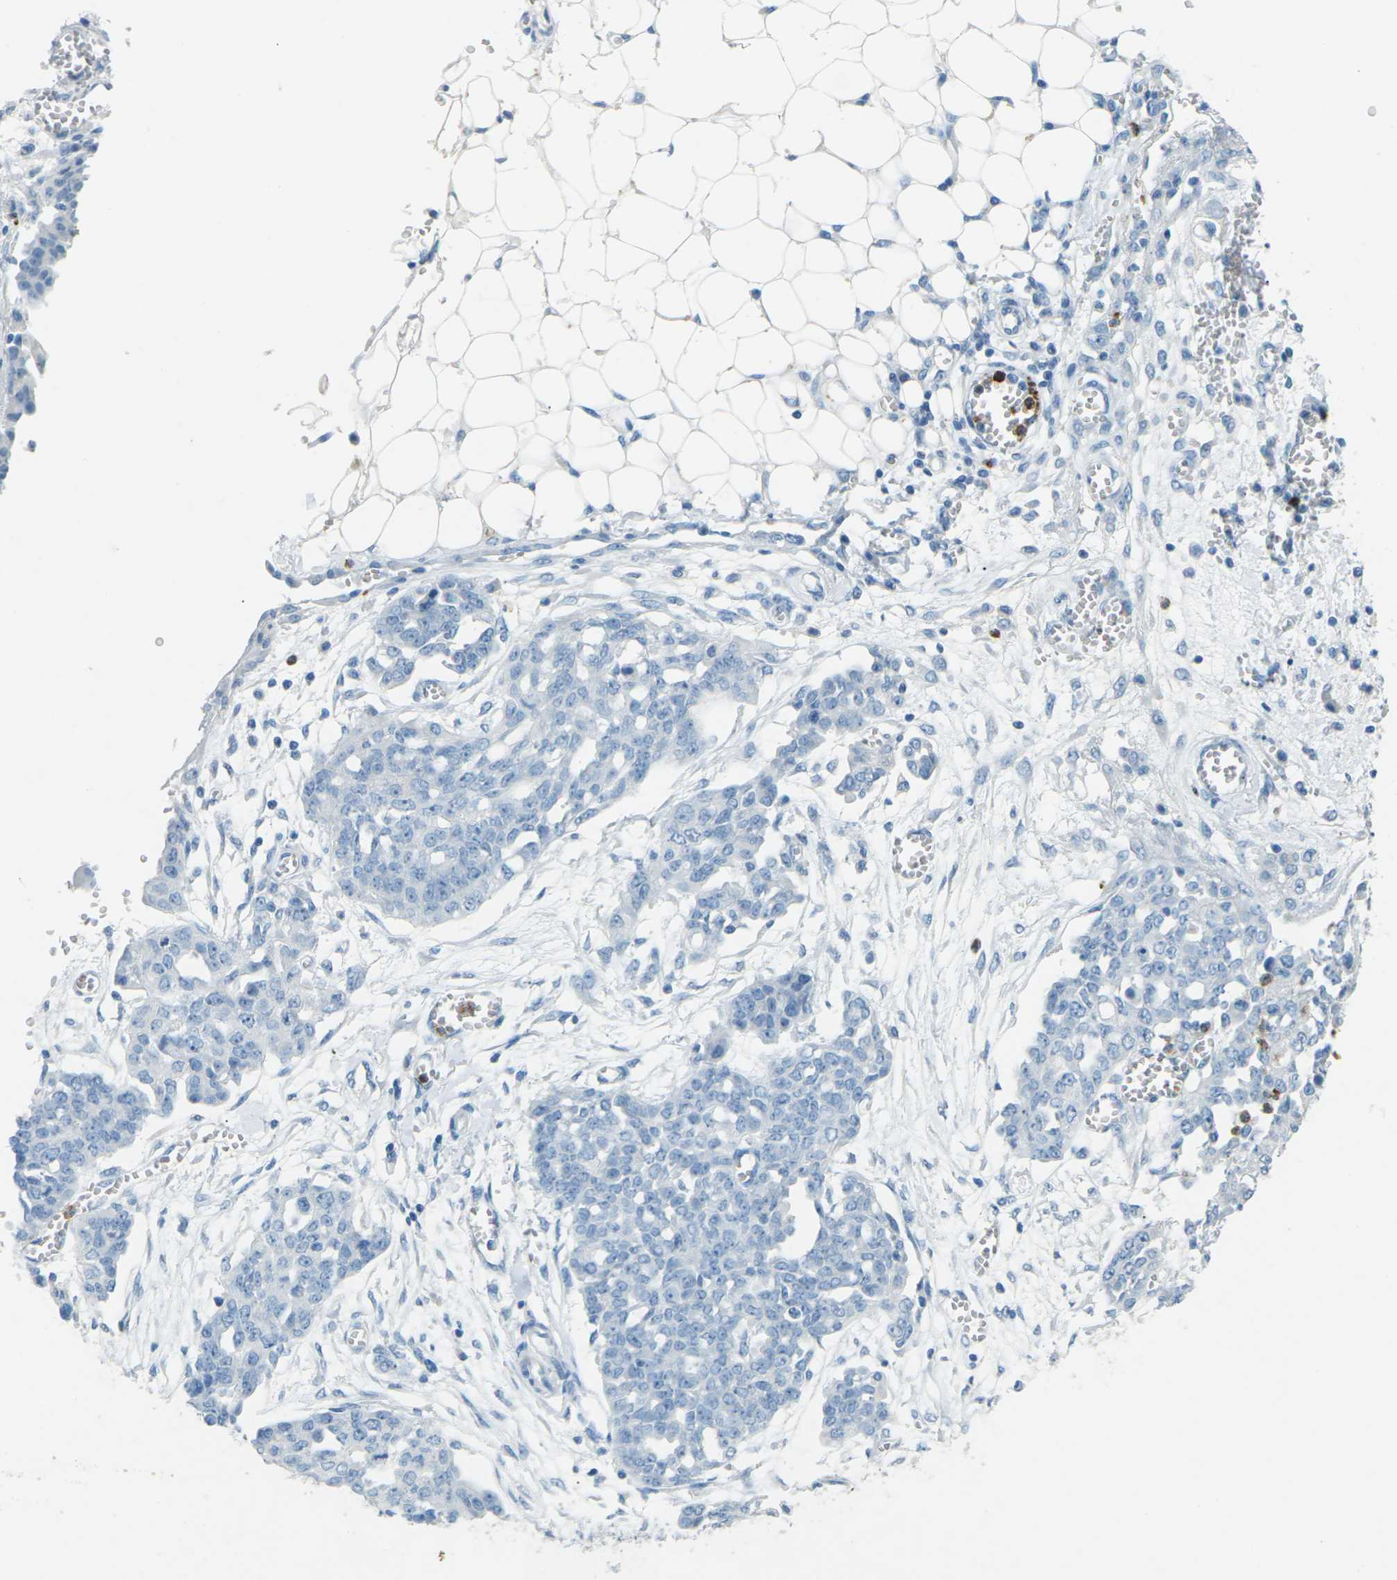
{"staining": {"intensity": "negative", "quantity": "none", "location": "none"}, "tissue": "ovarian cancer", "cell_type": "Tumor cells", "image_type": "cancer", "snomed": [{"axis": "morphology", "description": "Cystadenocarcinoma, serous, NOS"}, {"axis": "topography", "description": "Soft tissue"}, {"axis": "topography", "description": "Ovary"}], "caption": "The histopathology image reveals no staining of tumor cells in ovarian cancer. (Stains: DAB (3,3'-diaminobenzidine) IHC with hematoxylin counter stain, Microscopy: brightfield microscopy at high magnification).", "gene": "CDH16", "patient": {"sex": "female", "age": 57}}